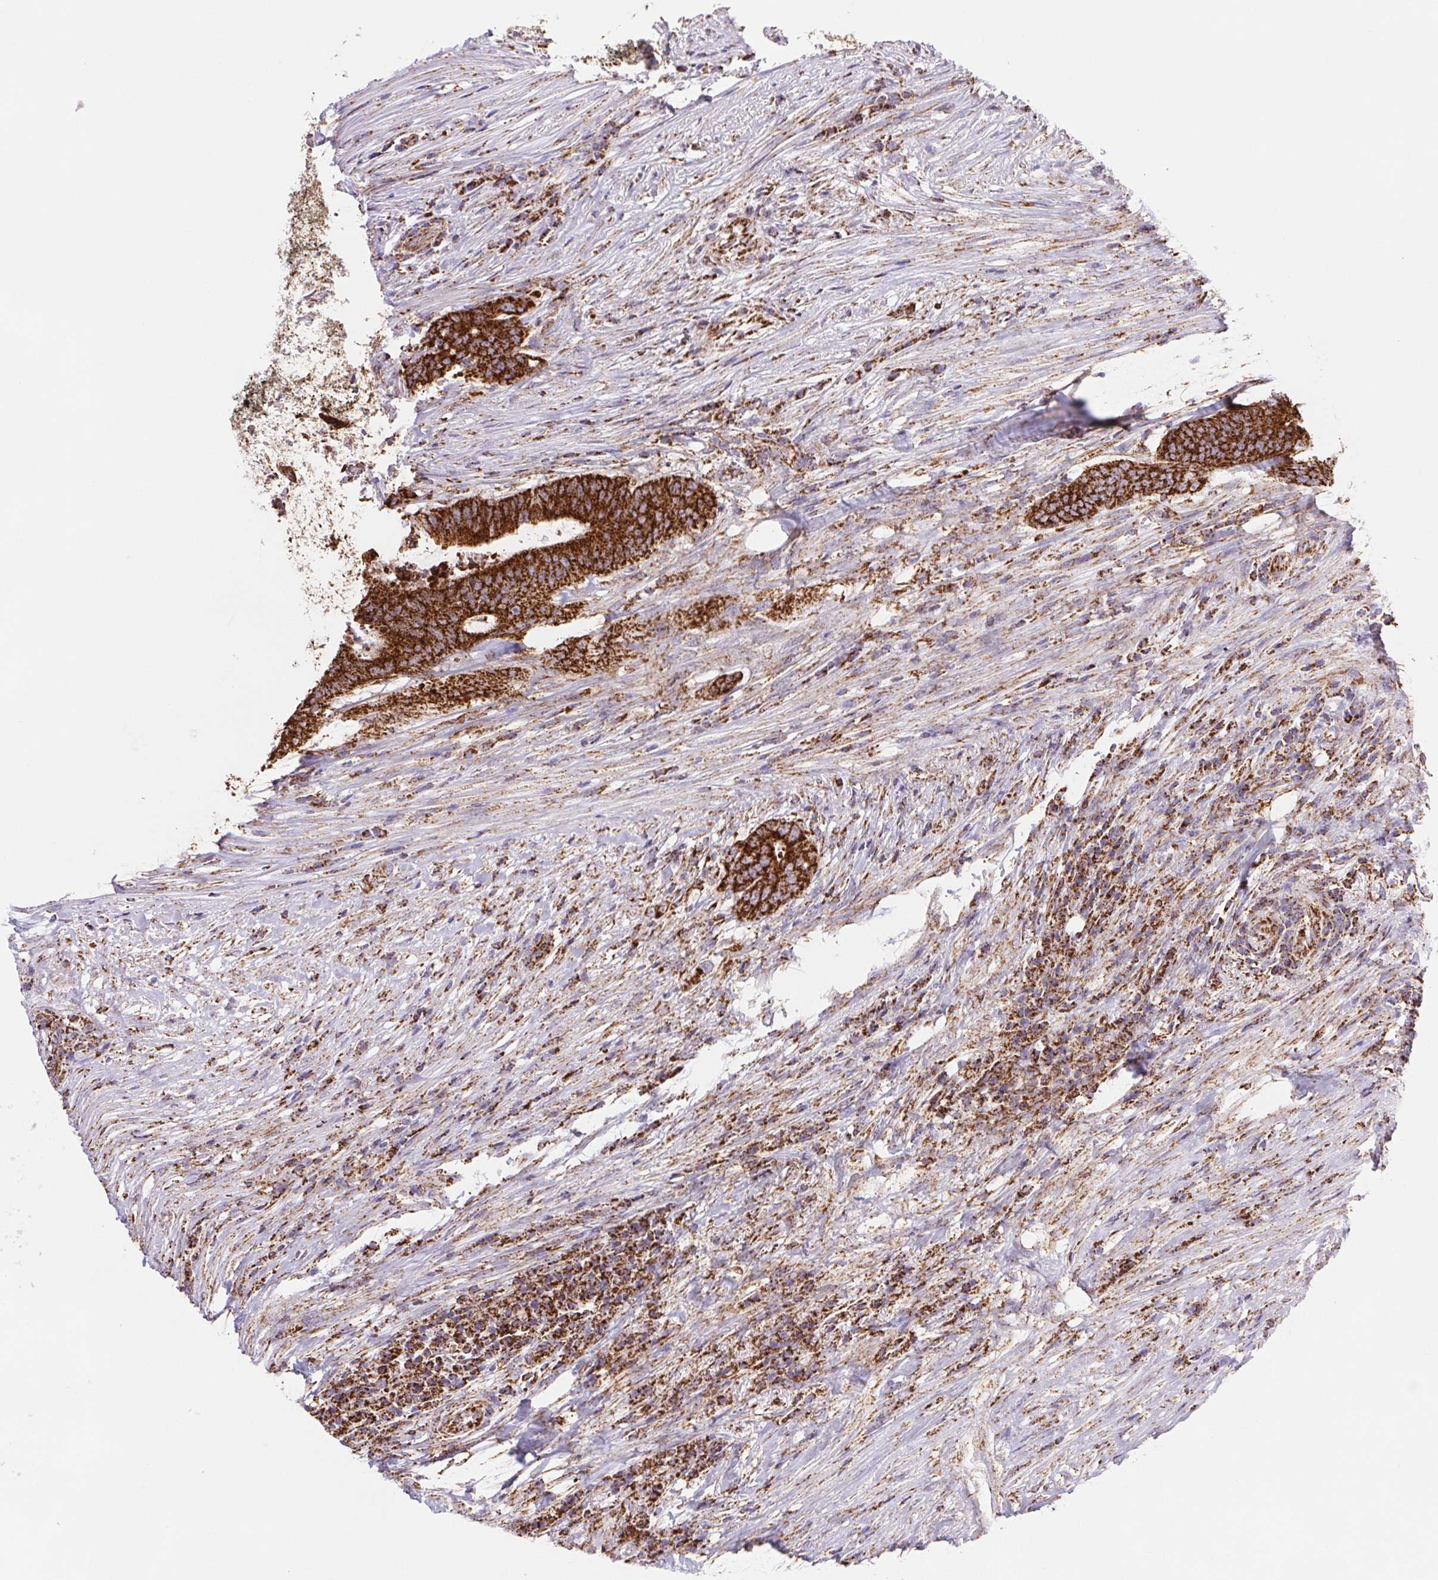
{"staining": {"intensity": "strong", "quantity": ">75%", "location": "cytoplasmic/membranous"}, "tissue": "colorectal cancer", "cell_type": "Tumor cells", "image_type": "cancer", "snomed": [{"axis": "morphology", "description": "Adenocarcinoma, NOS"}, {"axis": "topography", "description": "Colon"}], "caption": "Protein staining shows strong cytoplasmic/membranous staining in approximately >75% of tumor cells in adenocarcinoma (colorectal).", "gene": "NIPSNAP2", "patient": {"sex": "female", "age": 43}}